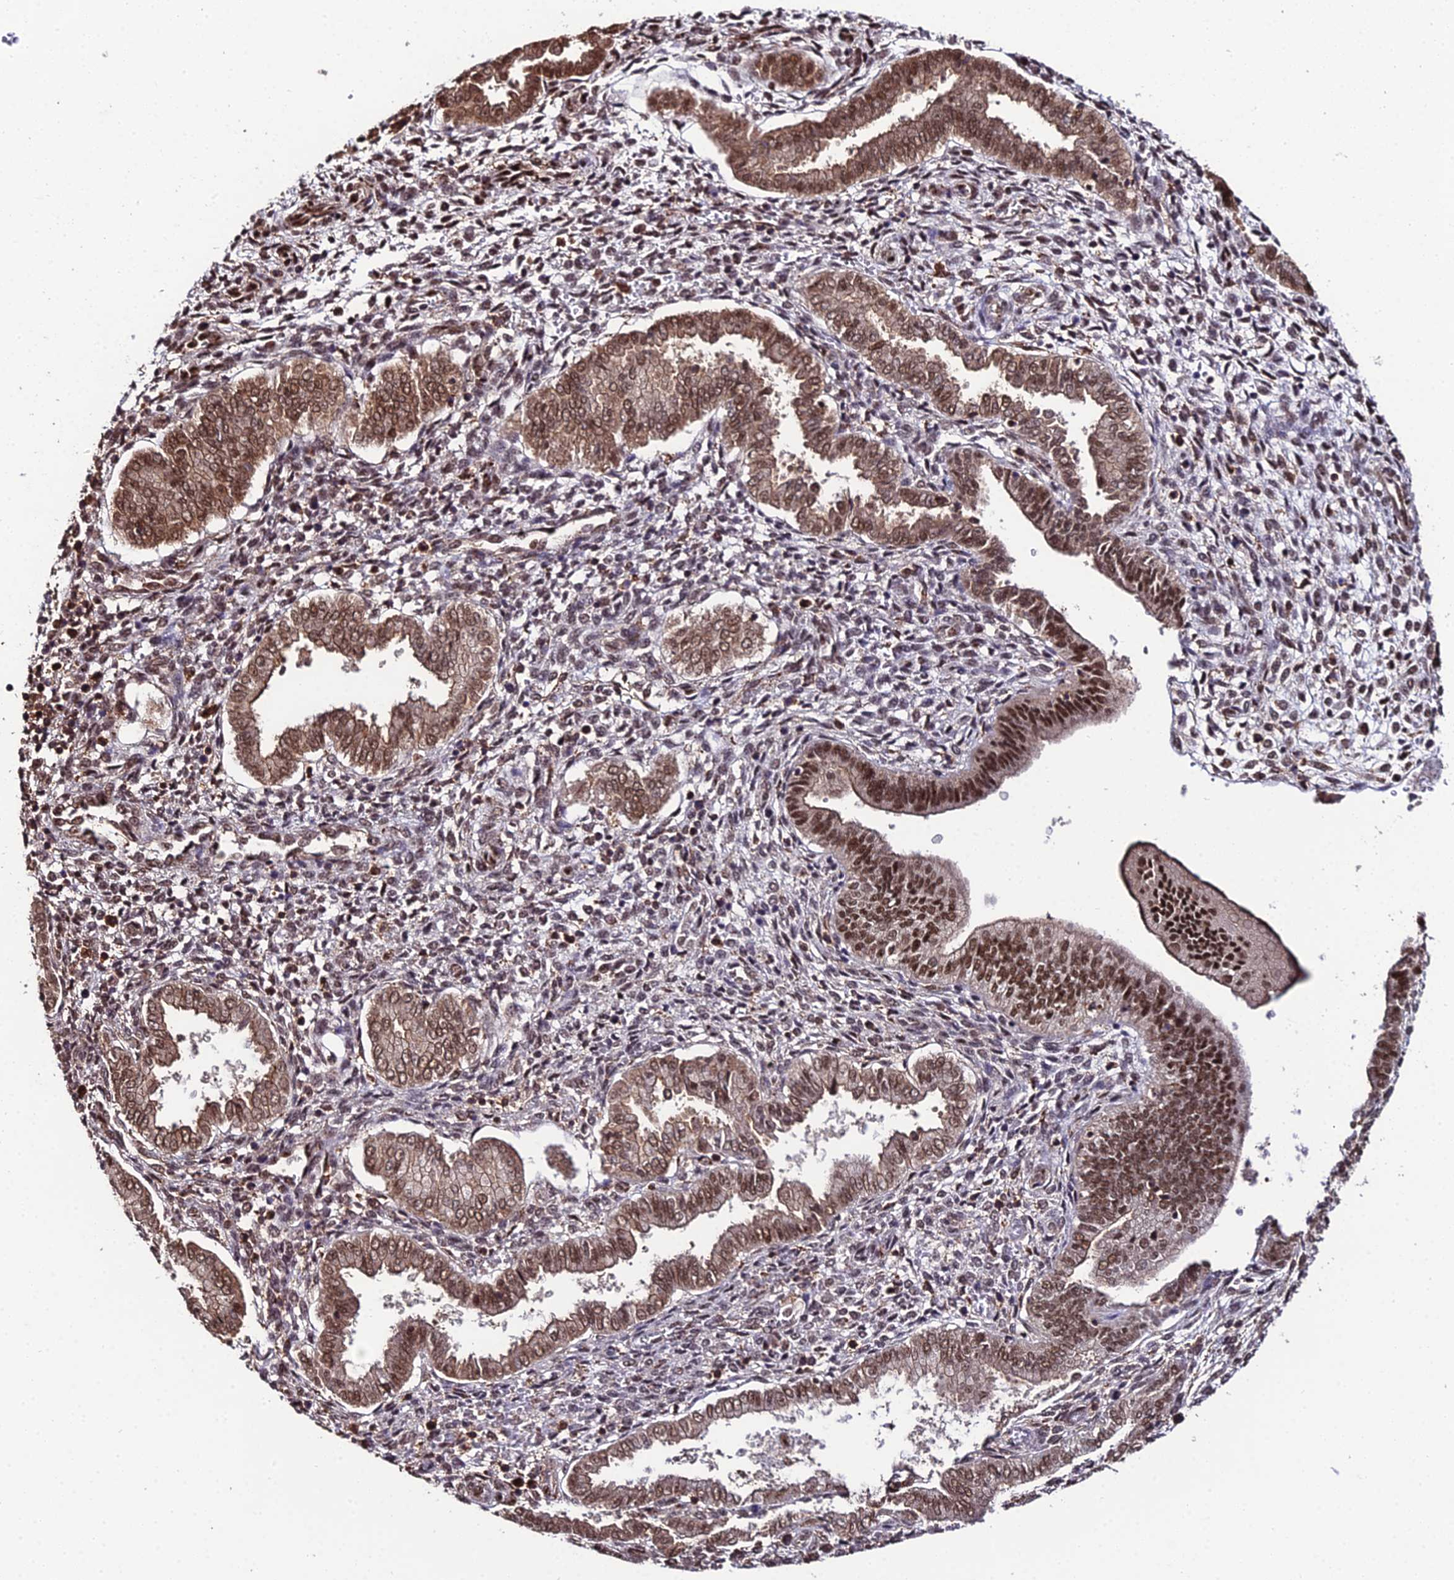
{"staining": {"intensity": "negative", "quantity": "none", "location": "none"}, "tissue": "endometrium", "cell_type": "Cells in endometrial stroma", "image_type": "normal", "snomed": [{"axis": "morphology", "description": "Normal tissue, NOS"}, {"axis": "topography", "description": "Endometrium"}], "caption": "A high-resolution image shows immunohistochemistry (IHC) staining of unremarkable endometrium, which demonstrates no significant staining in cells in endometrial stroma.", "gene": "PPP4C", "patient": {"sex": "female", "age": 24}}